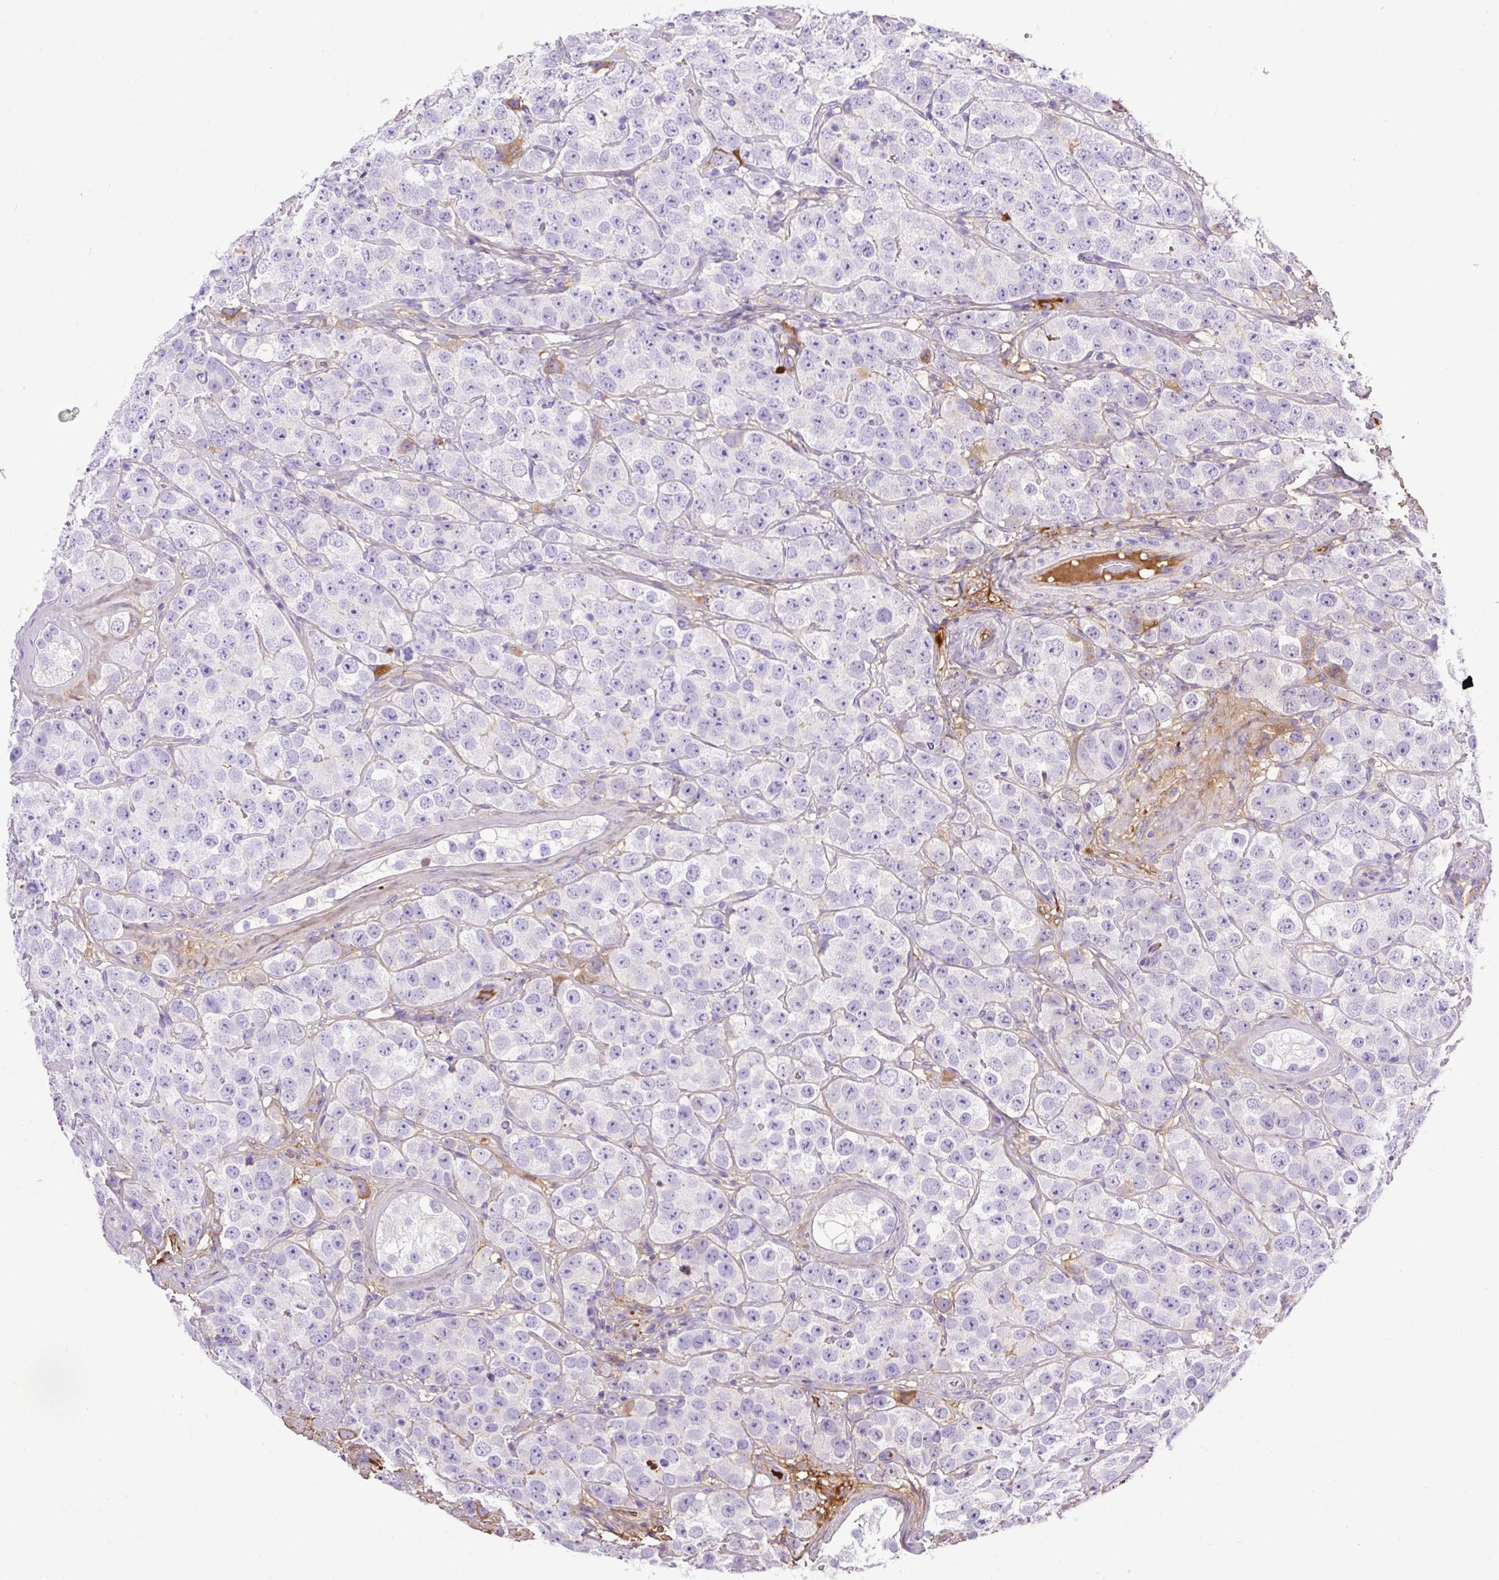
{"staining": {"intensity": "negative", "quantity": "none", "location": "none"}, "tissue": "testis cancer", "cell_type": "Tumor cells", "image_type": "cancer", "snomed": [{"axis": "morphology", "description": "Seminoma, NOS"}, {"axis": "topography", "description": "Testis"}], "caption": "A high-resolution micrograph shows IHC staining of seminoma (testis), which reveals no significant expression in tumor cells. (Stains: DAB immunohistochemistry with hematoxylin counter stain, Microscopy: brightfield microscopy at high magnification).", "gene": "CLEC3B", "patient": {"sex": "male", "age": 28}}